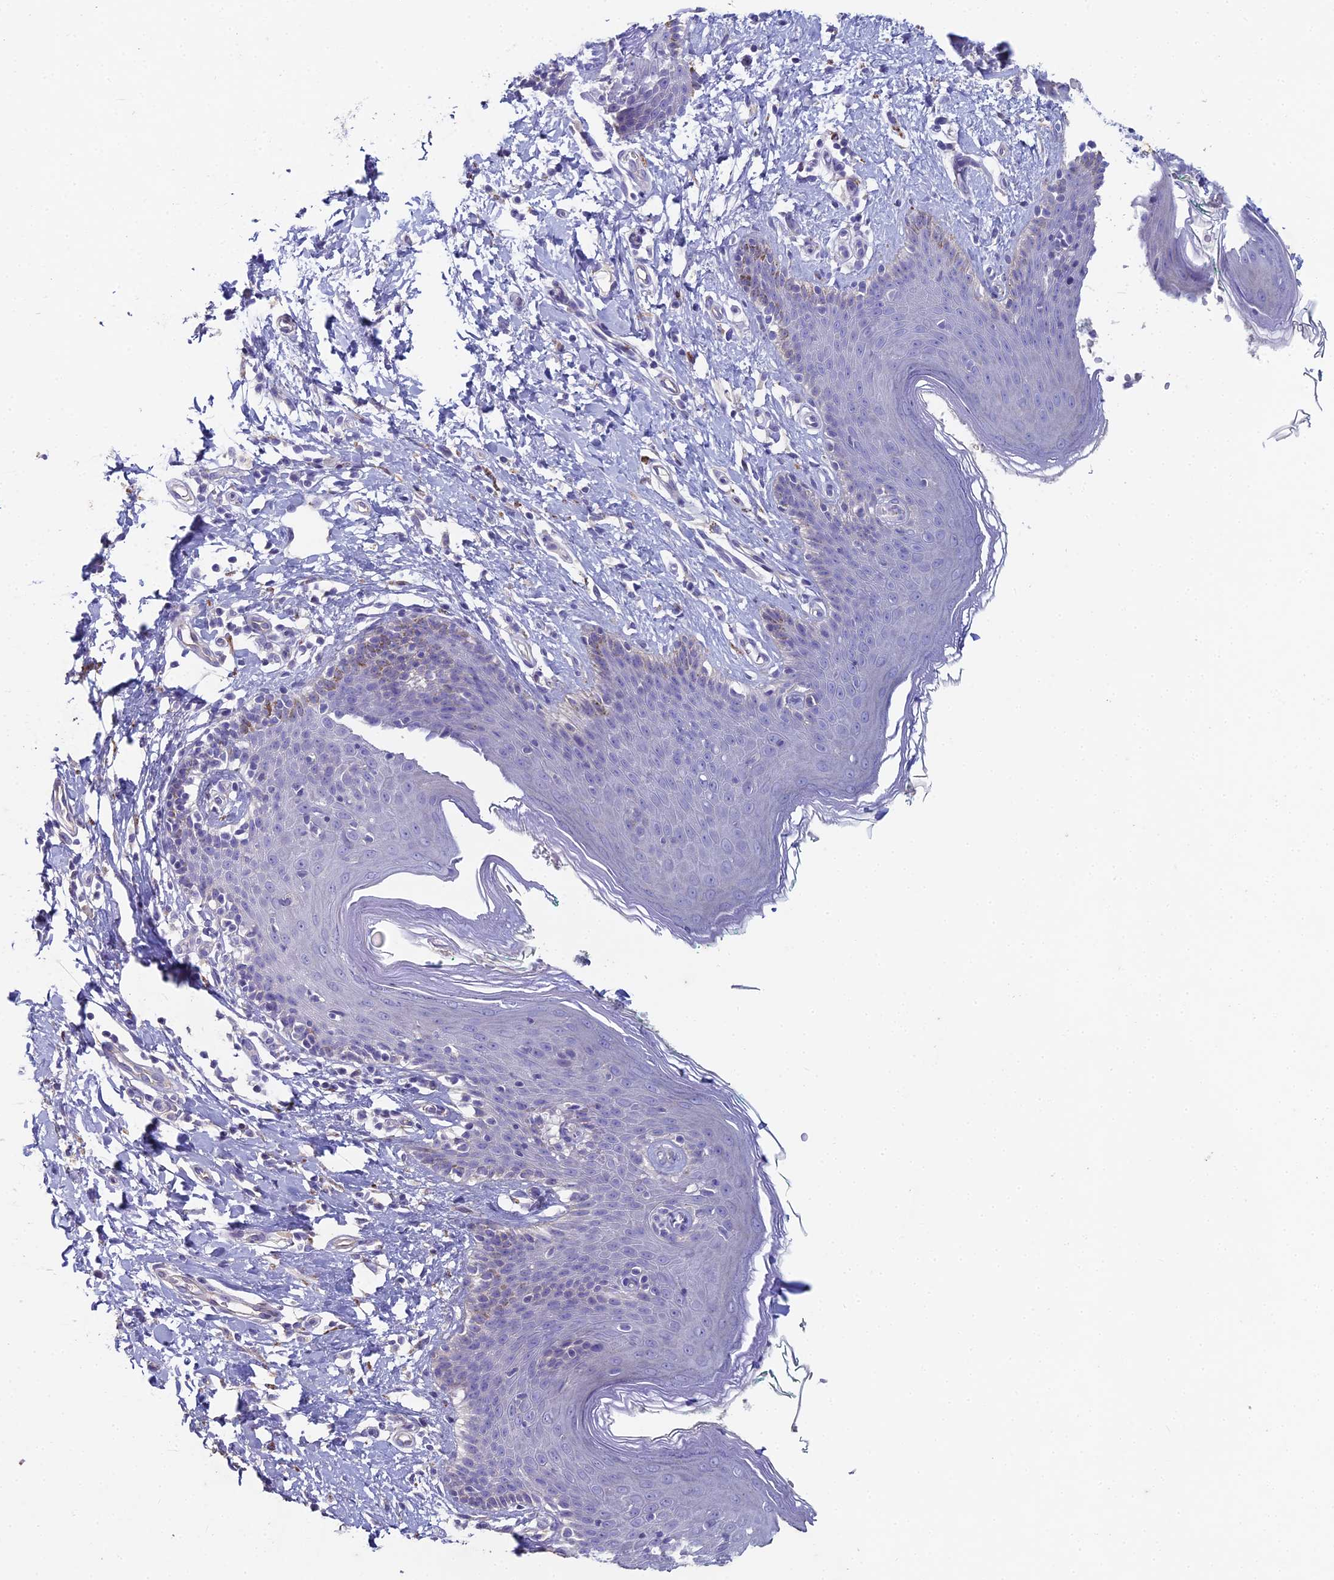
{"staining": {"intensity": "negative", "quantity": "none", "location": "none"}, "tissue": "skin", "cell_type": "Epidermal cells", "image_type": "normal", "snomed": [{"axis": "morphology", "description": "Normal tissue, NOS"}, {"axis": "topography", "description": "Vulva"}], "caption": "Immunohistochemistry photomicrograph of normal skin: skin stained with DAB (3,3'-diaminobenzidine) exhibits no significant protein staining in epidermal cells.", "gene": "NCAM1", "patient": {"sex": "female", "age": 66}}